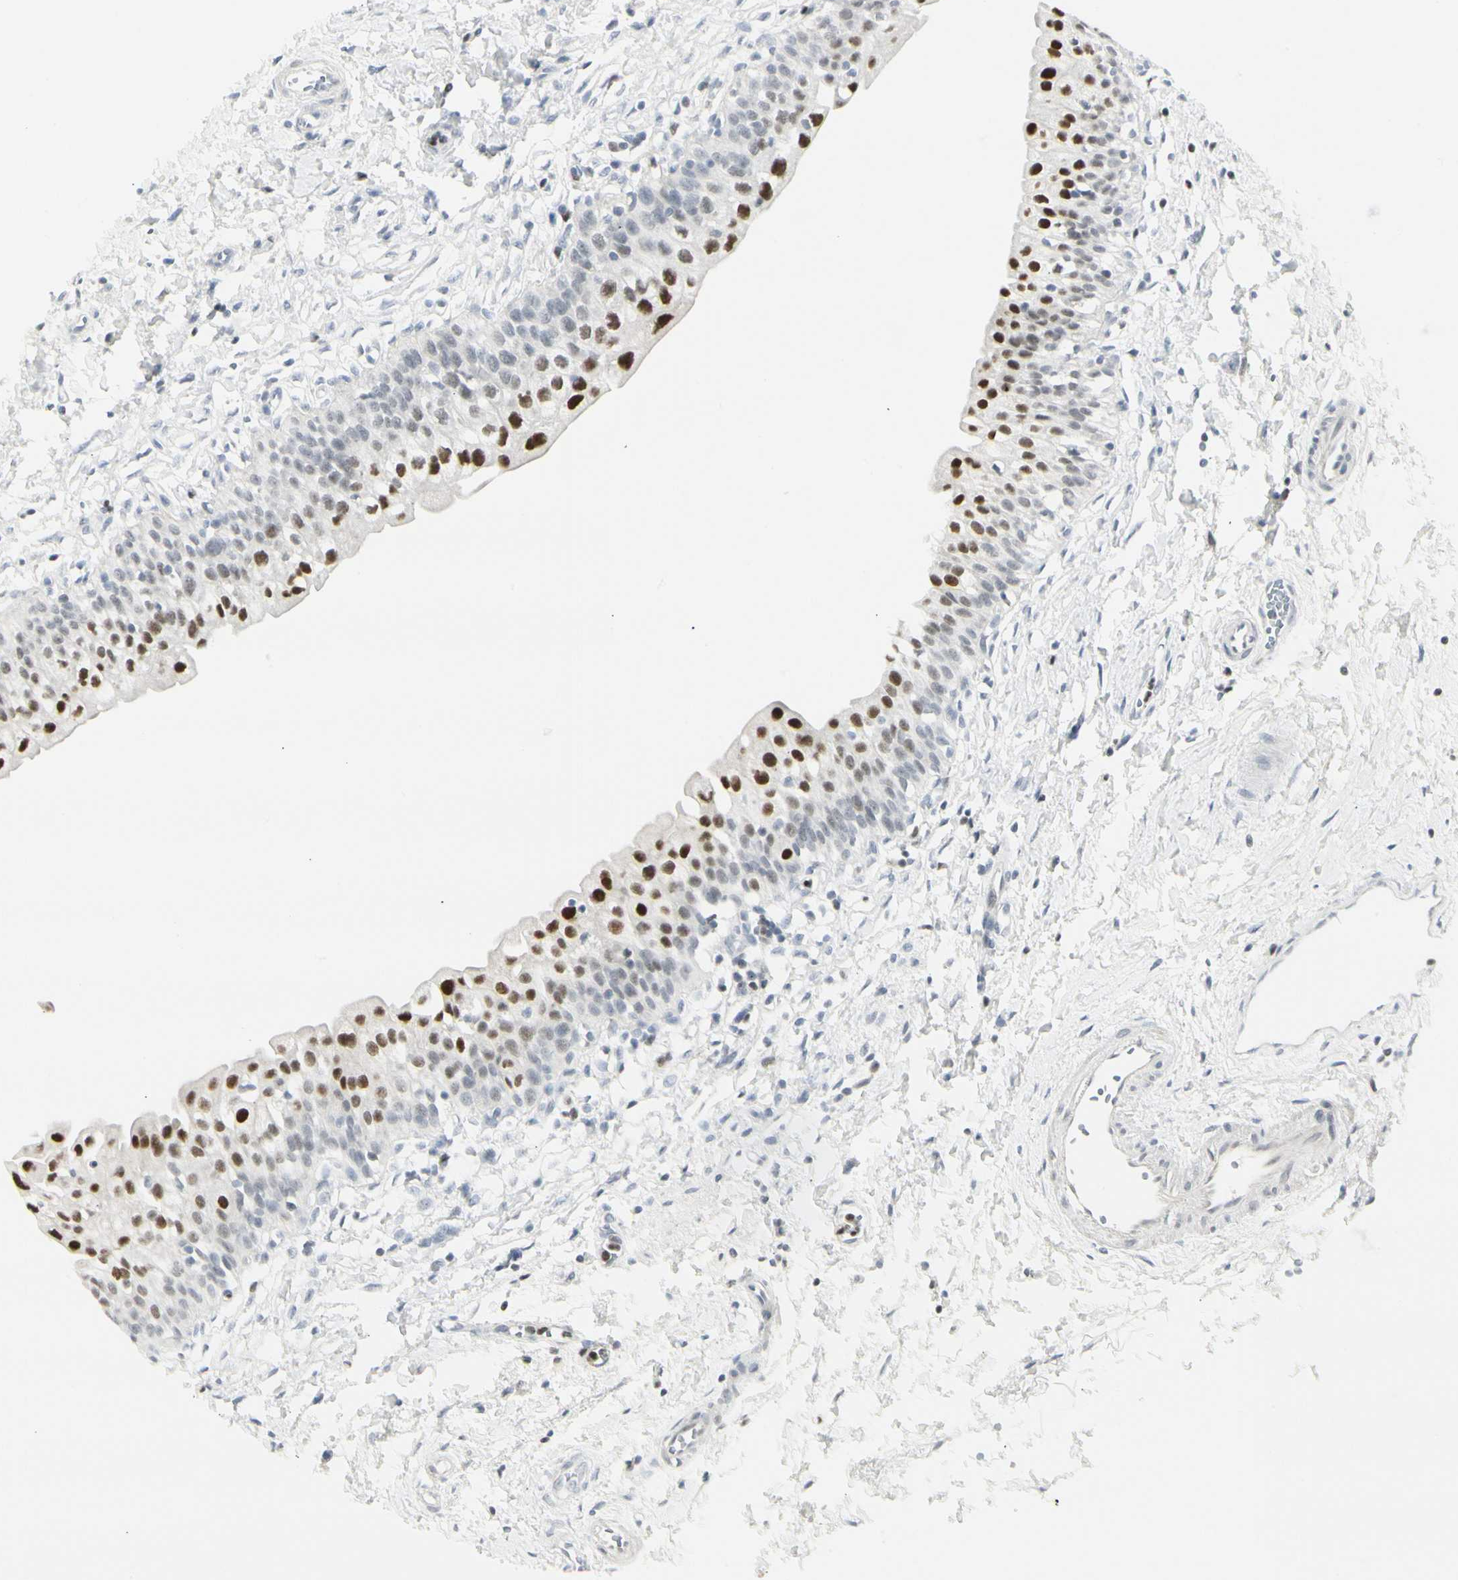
{"staining": {"intensity": "strong", "quantity": "25%-75%", "location": "nuclear"}, "tissue": "urinary bladder", "cell_type": "Urothelial cells", "image_type": "normal", "snomed": [{"axis": "morphology", "description": "Normal tissue, NOS"}, {"axis": "topography", "description": "Urinary bladder"}], "caption": "Immunohistochemical staining of unremarkable human urinary bladder shows strong nuclear protein staining in approximately 25%-75% of urothelial cells.", "gene": "ZBTB7B", "patient": {"sex": "male", "age": 55}}